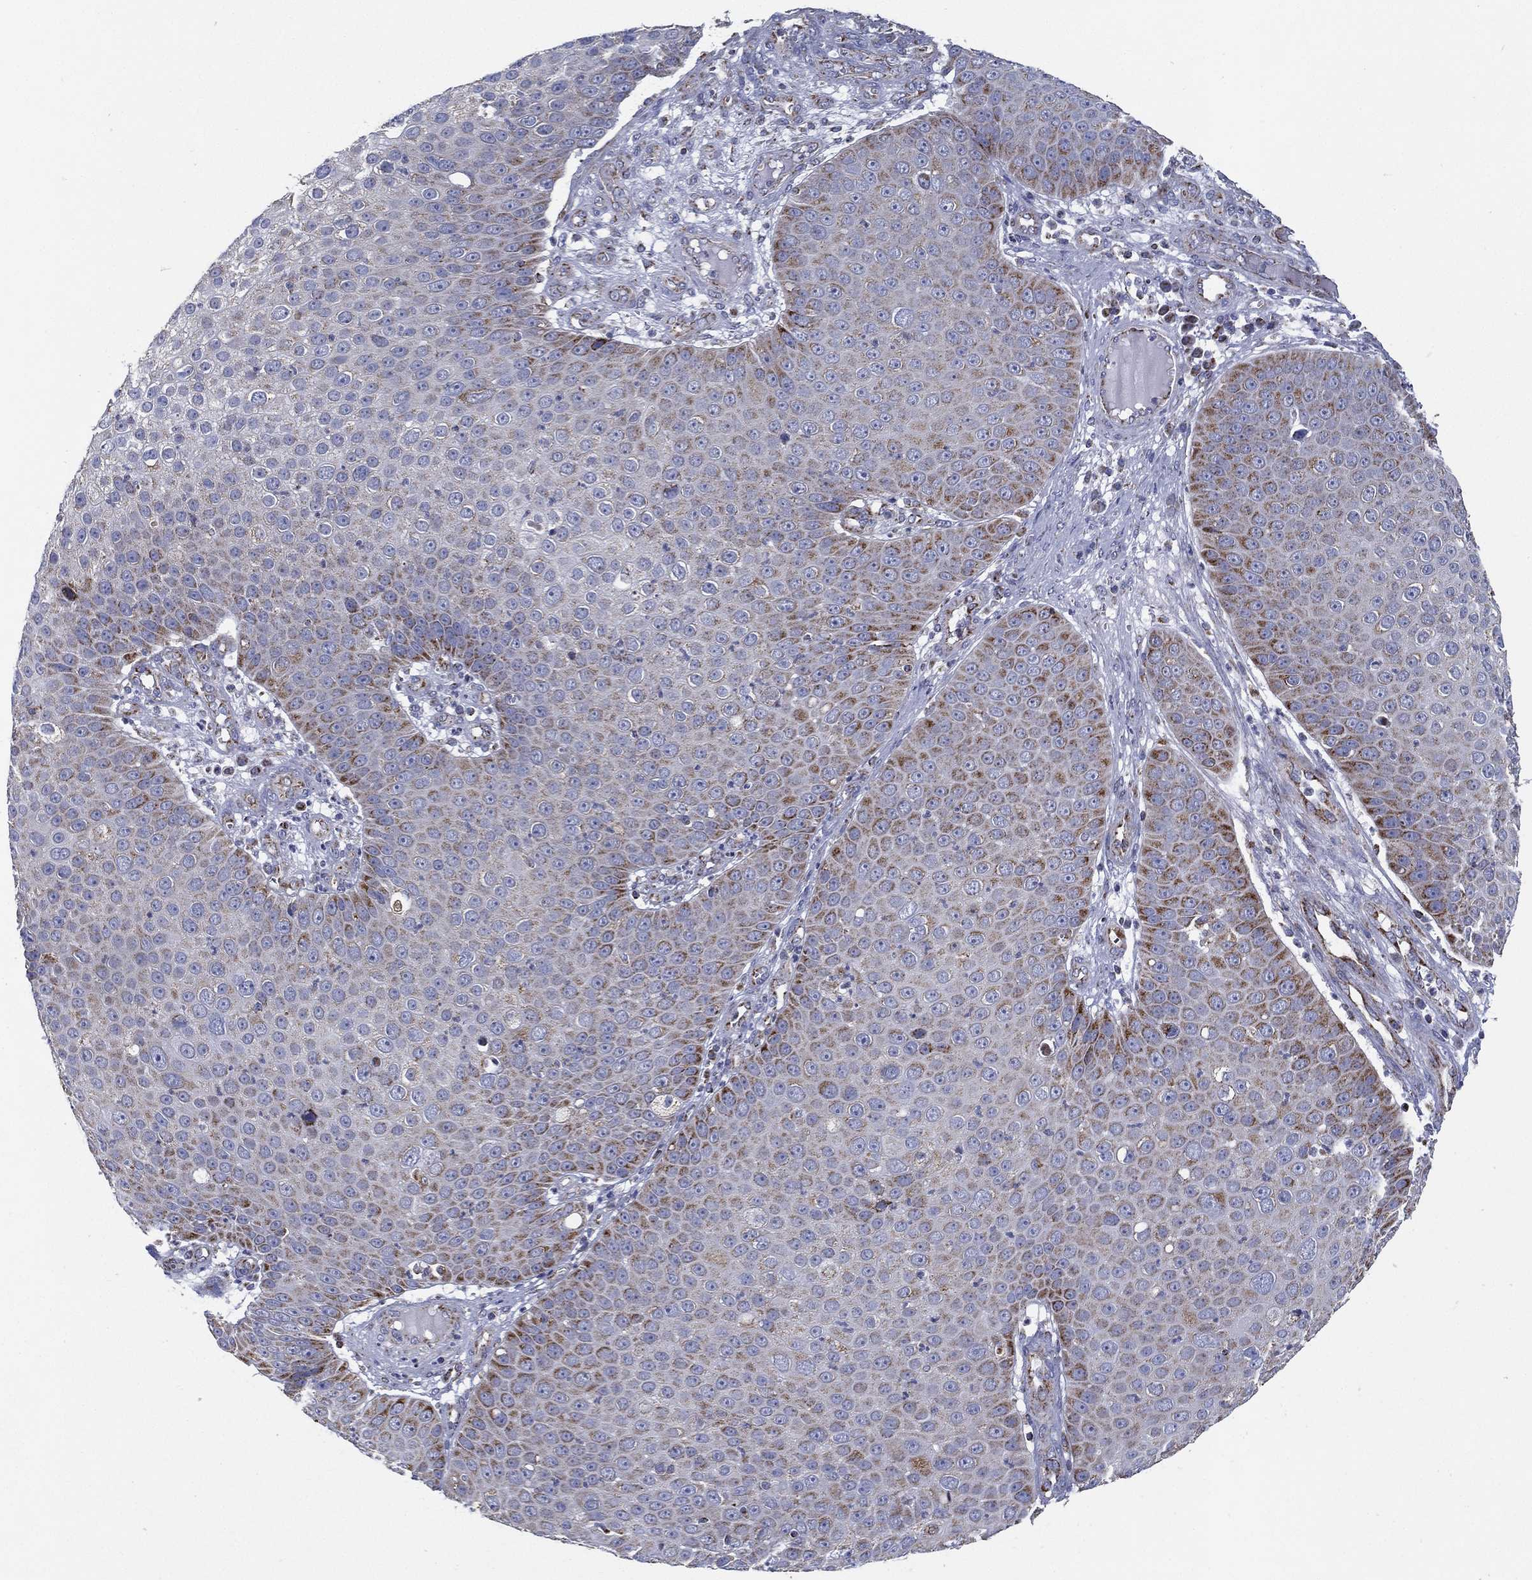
{"staining": {"intensity": "strong", "quantity": "<25%", "location": "cytoplasmic/membranous"}, "tissue": "skin cancer", "cell_type": "Tumor cells", "image_type": "cancer", "snomed": [{"axis": "morphology", "description": "Squamous cell carcinoma, NOS"}, {"axis": "topography", "description": "Skin"}], "caption": "Squamous cell carcinoma (skin) stained for a protein exhibits strong cytoplasmic/membranous positivity in tumor cells. (IHC, brightfield microscopy, high magnification).", "gene": "SFXN1", "patient": {"sex": "male", "age": 71}}